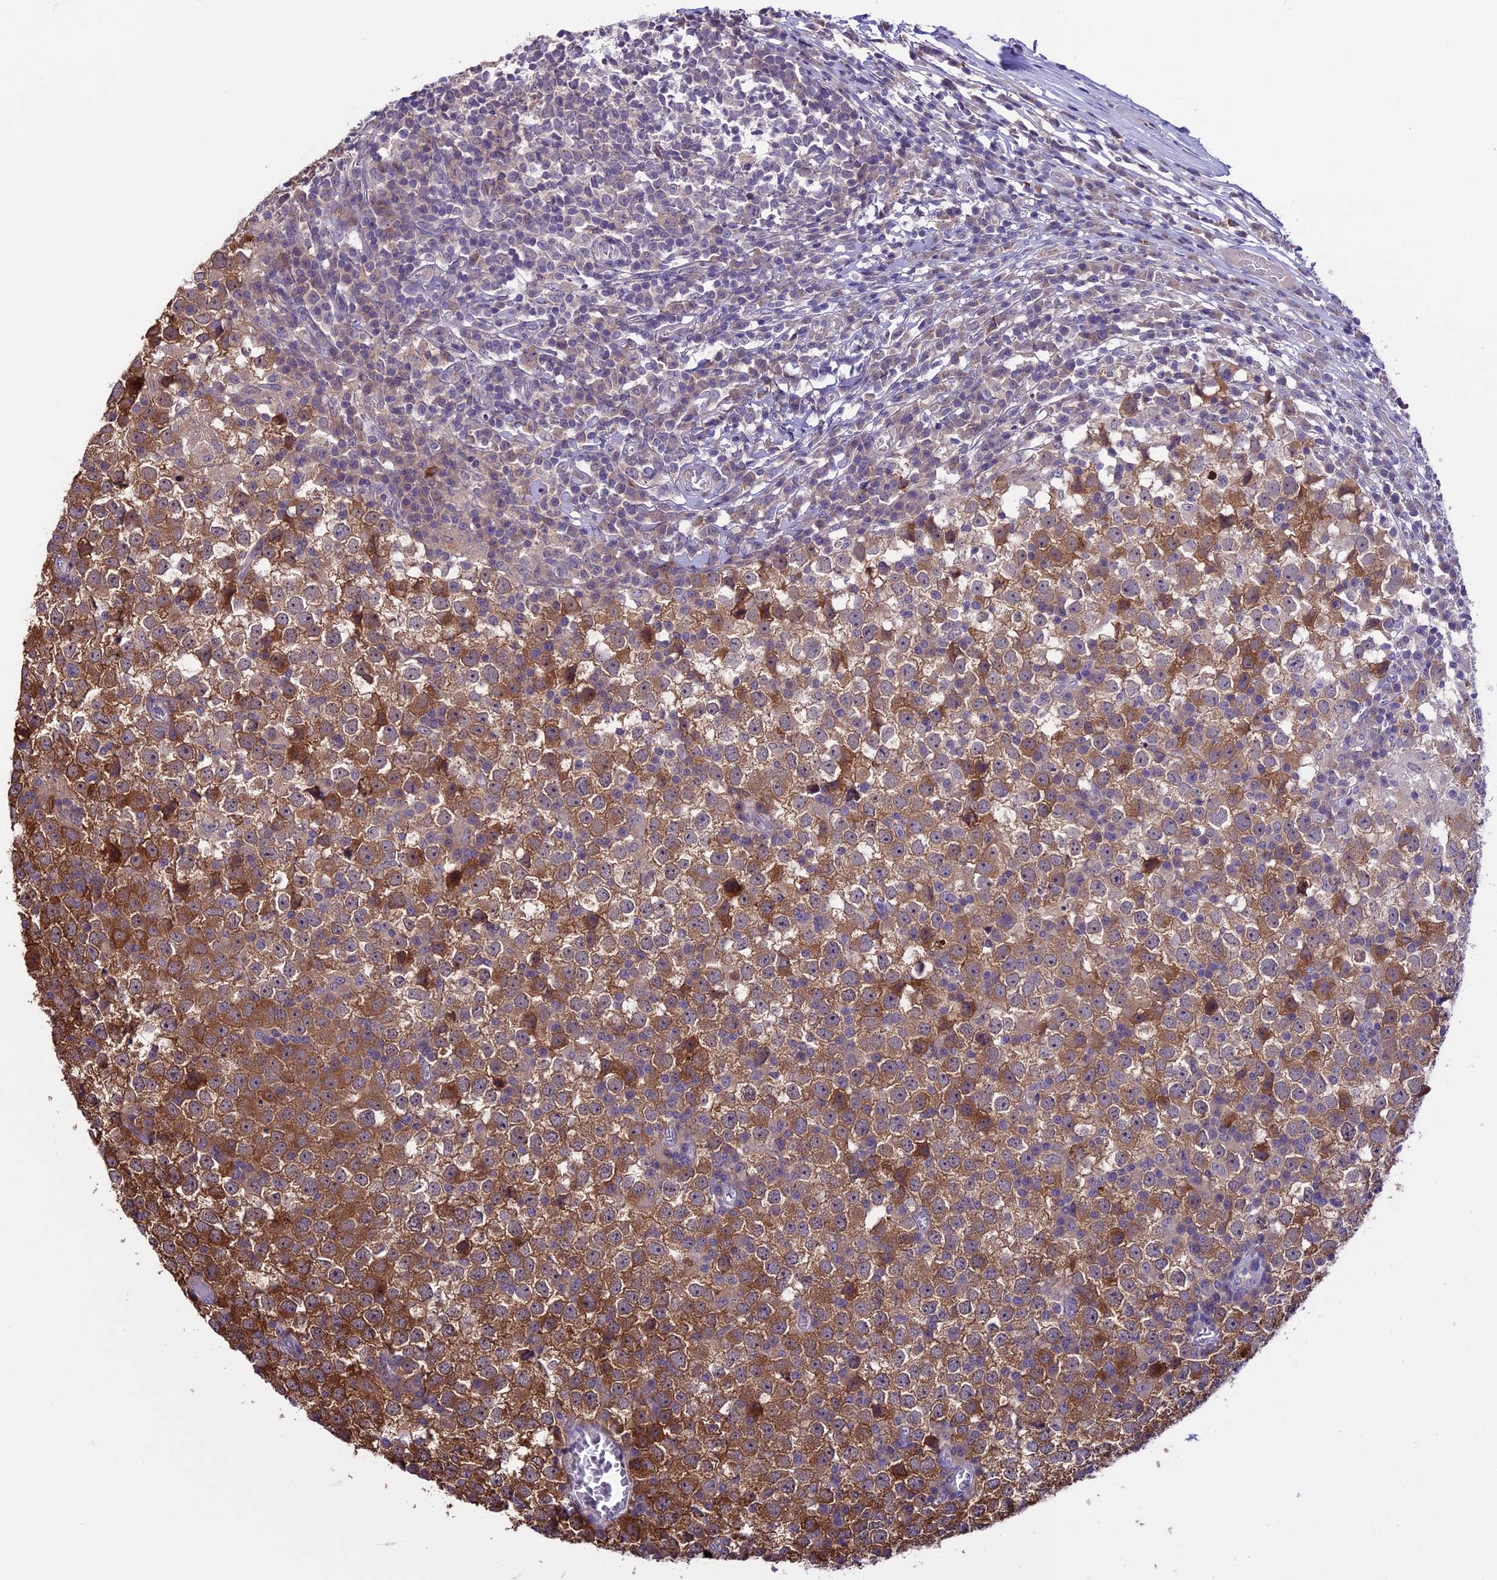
{"staining": {"intensity": "strong", "quantity": ">75%", "location": "cytoplasmic/membranous"}, "tissue": "testis cancer", "cell_type": "Tumor cells", "image_type": "cancer", "snomed": [{"axis": "morphology", "description": "Seminoma, NOS"}, {"axis": "topography", "description": "Testis"}], "caption": "Tumor cells exhibit high levels of strong cytoplasmic/membranous positivity in about >75% of cells in testis seminoma.", "gene": "XKR7", "patient": {"sex": "male", "age": 65}}